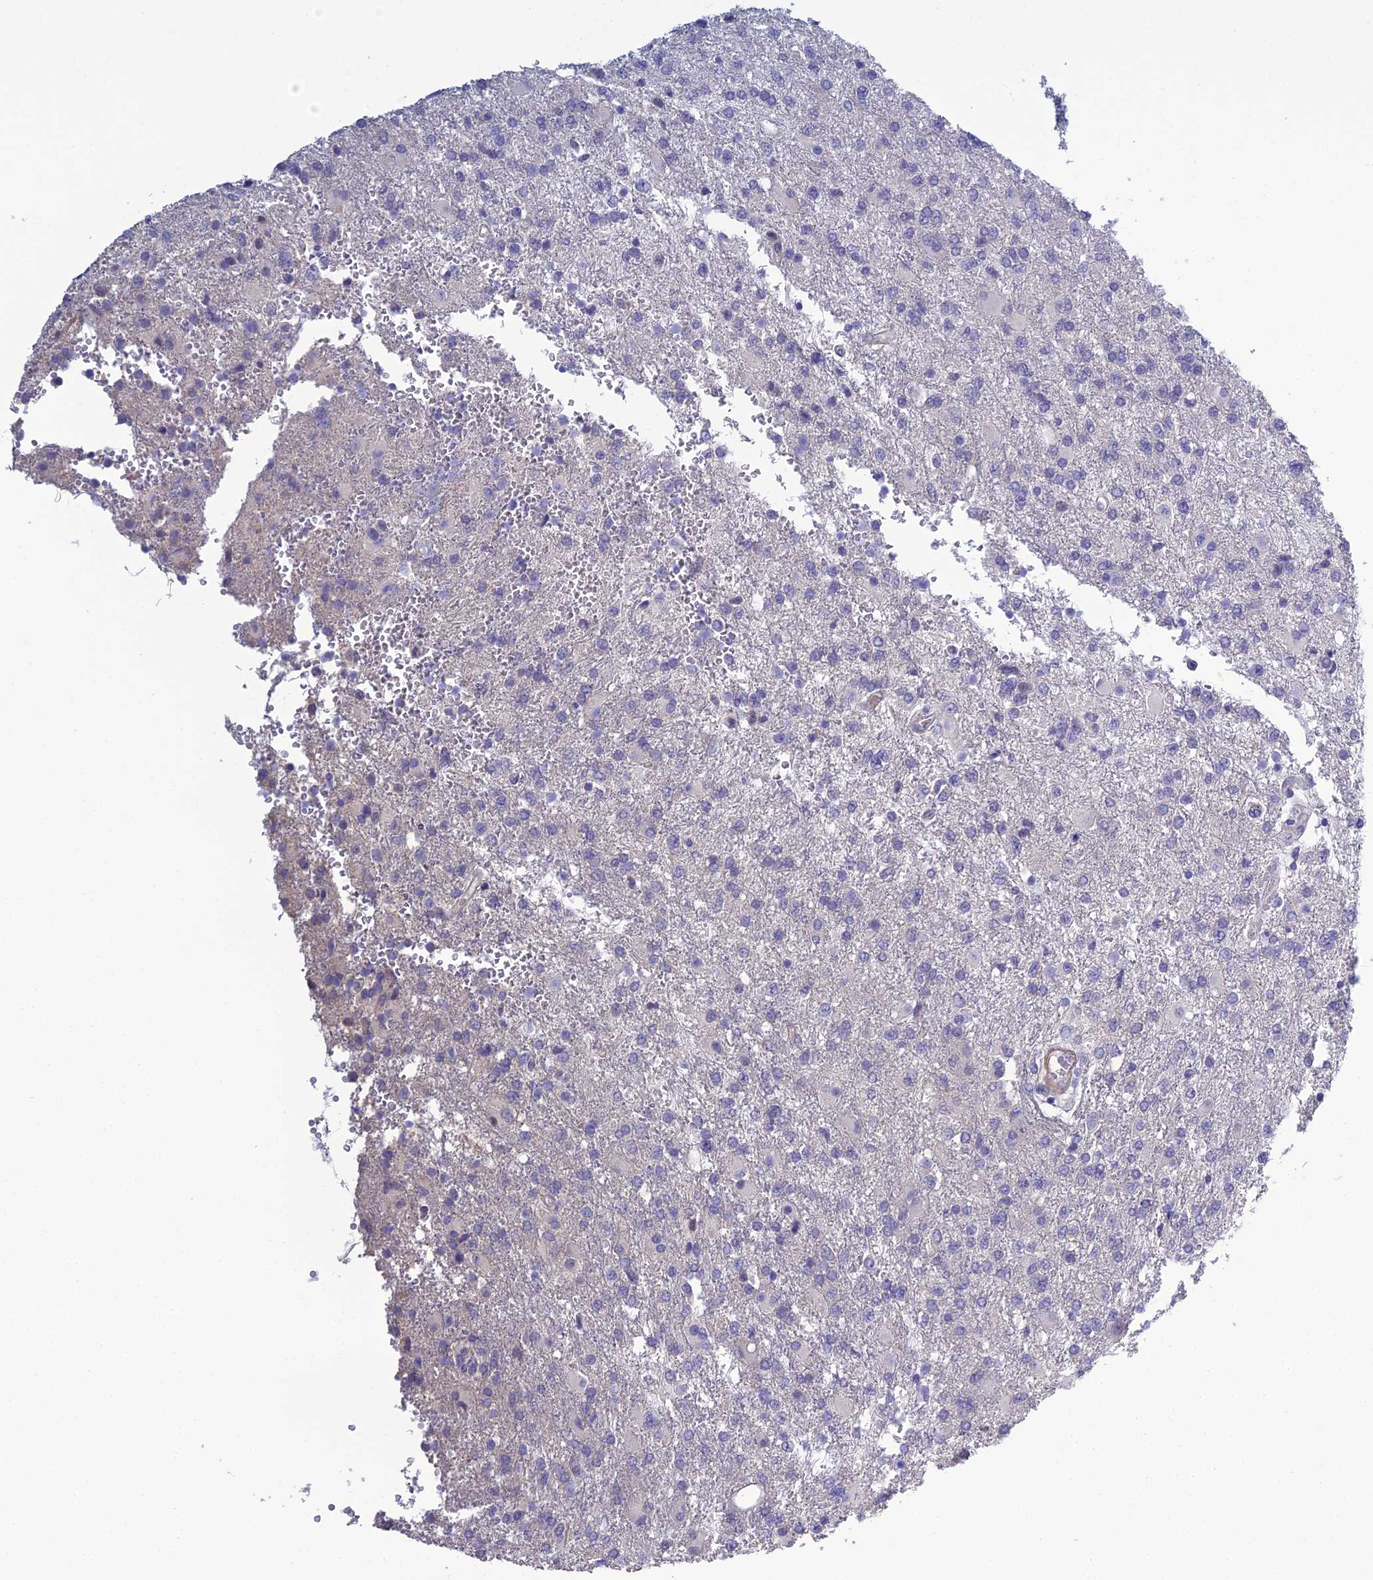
{"staining": {"intensity": "negative", "quantity": "none", "location": "none"}, "tissue": "glioma", "cell_type": "Tumor cells", "image_type": "cancer", "snomed": [{"axis": "morphology", "description": "Glioma, malignant, High grade"}, {"axis": "topography", "description": "Brain"}], "caption": "A high-resolution image shows immunohistochemistry (IHC) staining of malignant glioma (high-grade), which displays no significant staining in tumor cells.", "gene": "LZTS2", "patient": {"sex": "male", "age": 56}}